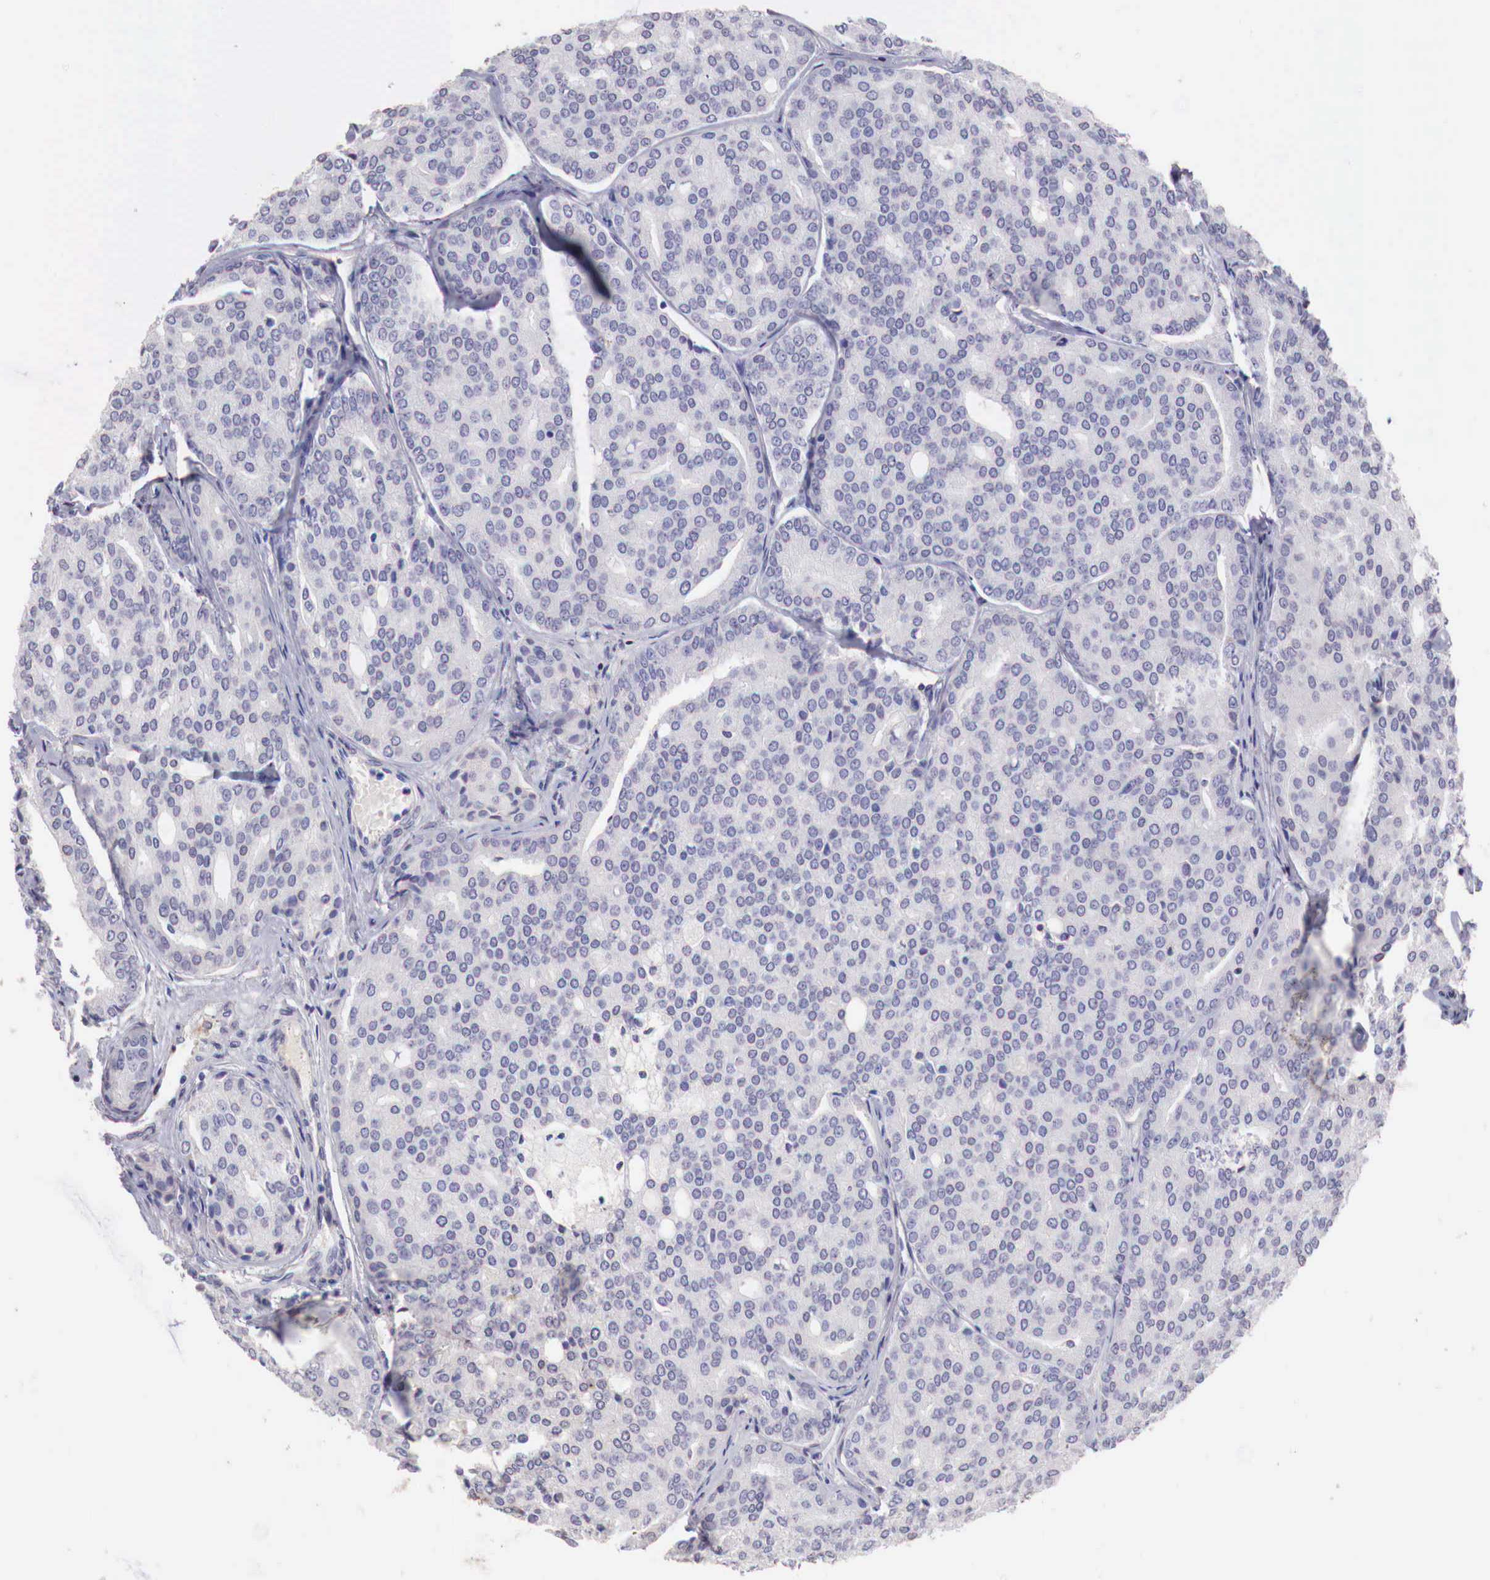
{"staining": {"intensity": "negative", "quantity": "none", "location": "none"}, "tissue": "prostate cancer", "cell_type": "Tumor cells", "image_type": "cancer", "snomed": [{"axis": "morphology", "description": "Adenocarcinoma, High grade"}, {"axis": "topography", "description": "Prostate"}], "caption": "Micrograph shows no significant protein positivity in tumor cells of prostate cancer.", "gene": "XPNPEP2", "patient": {"sex": "male", "age": 64}}